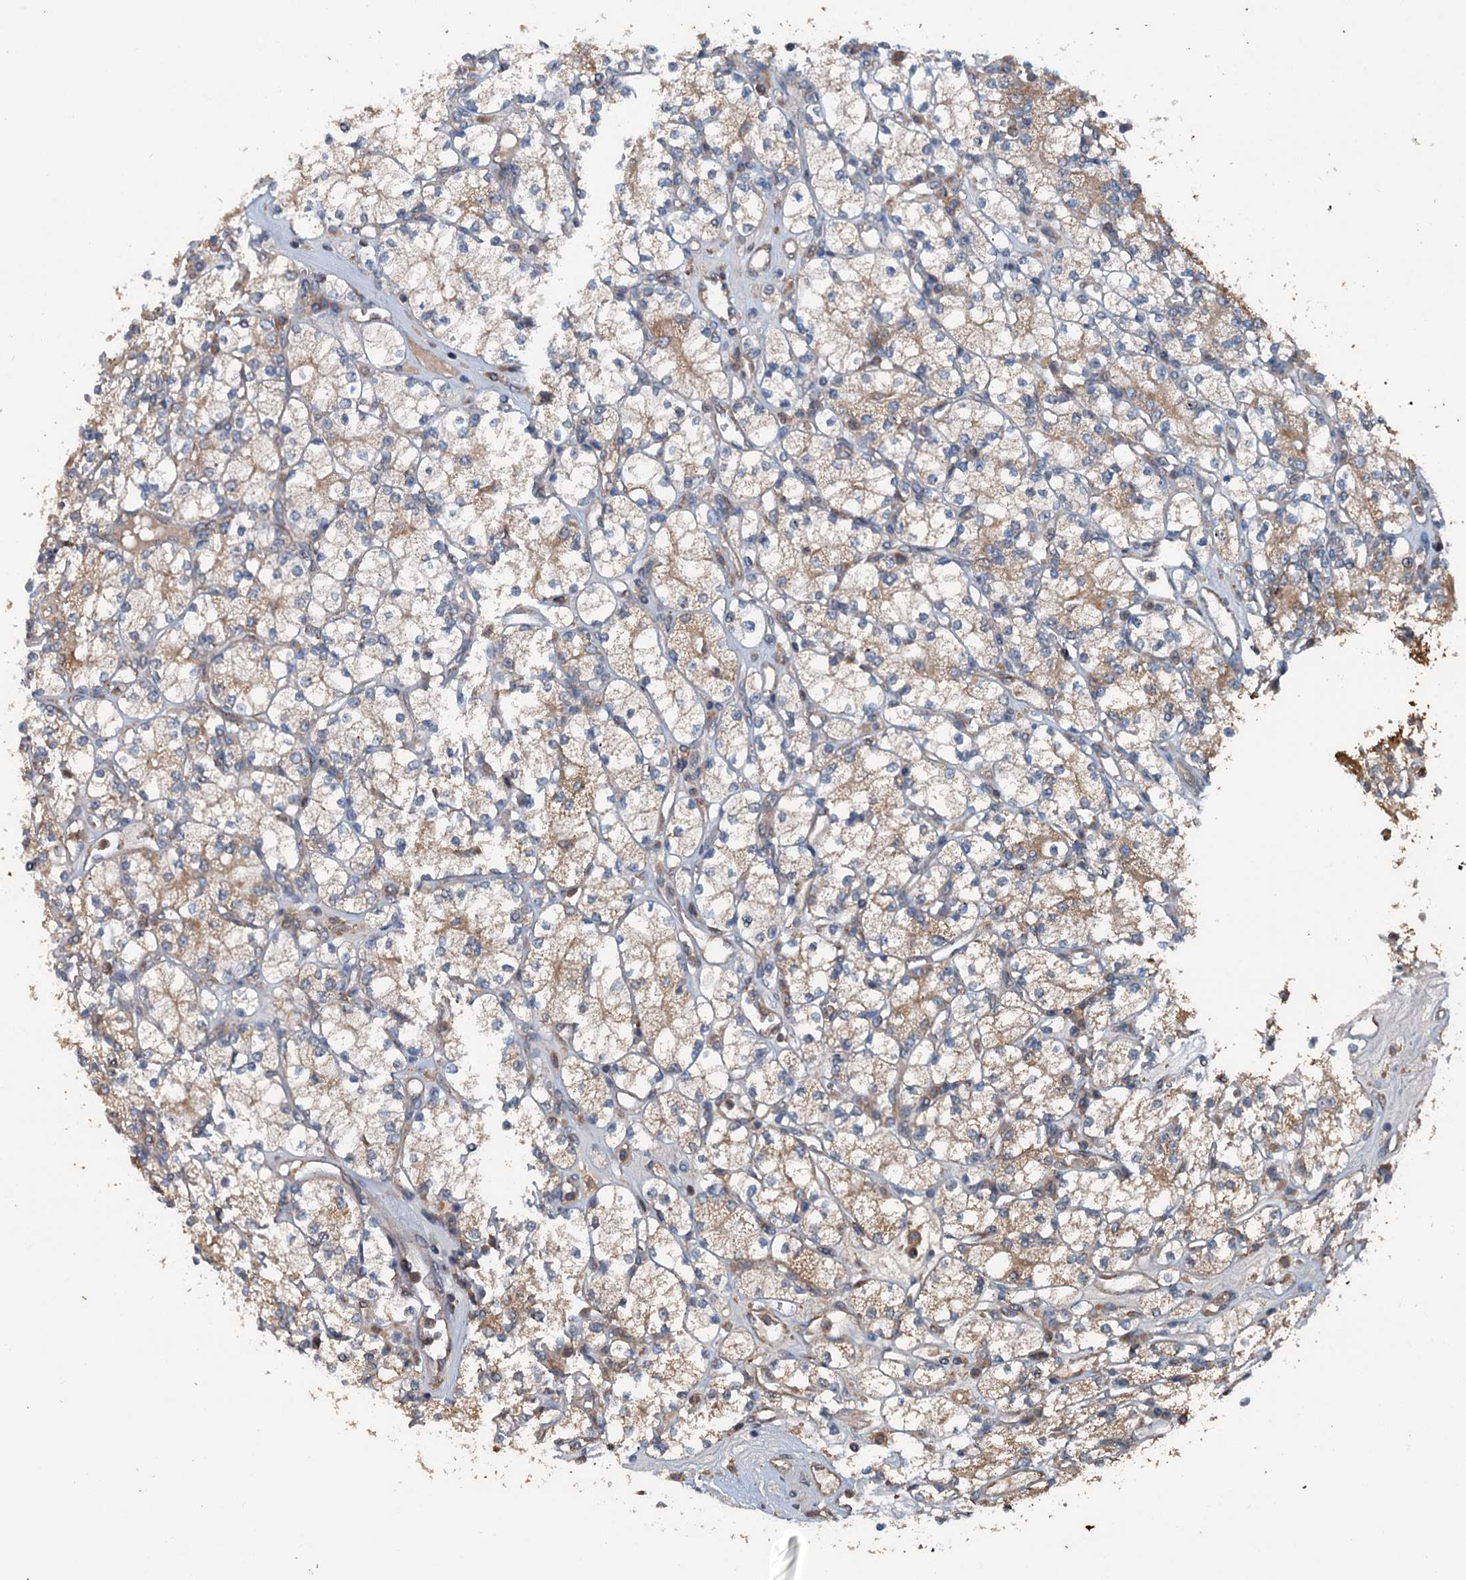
{"staining": {"intensity": "moderate", "quantity": "25%-75%", "location": "cytoplasmic/membranous"}, "tissue": "renal cancer", "cell_type": "Tumor cells", "image_type": "cancer", "snomed": [{"axis": "morphology", "description": "Adenocarcinoma, NOS"}, {"axis": "topography", "description": "Kidney"}], "caption": "This is a histology image of immunohistochemistry (IHC) staining of adenocarcinoma (renal), which shows moderate staining in the cytoplasmic/membranous of tumor cells.", "gene": "TEDC1", "patient": {"sex": "male", "age": 77}}